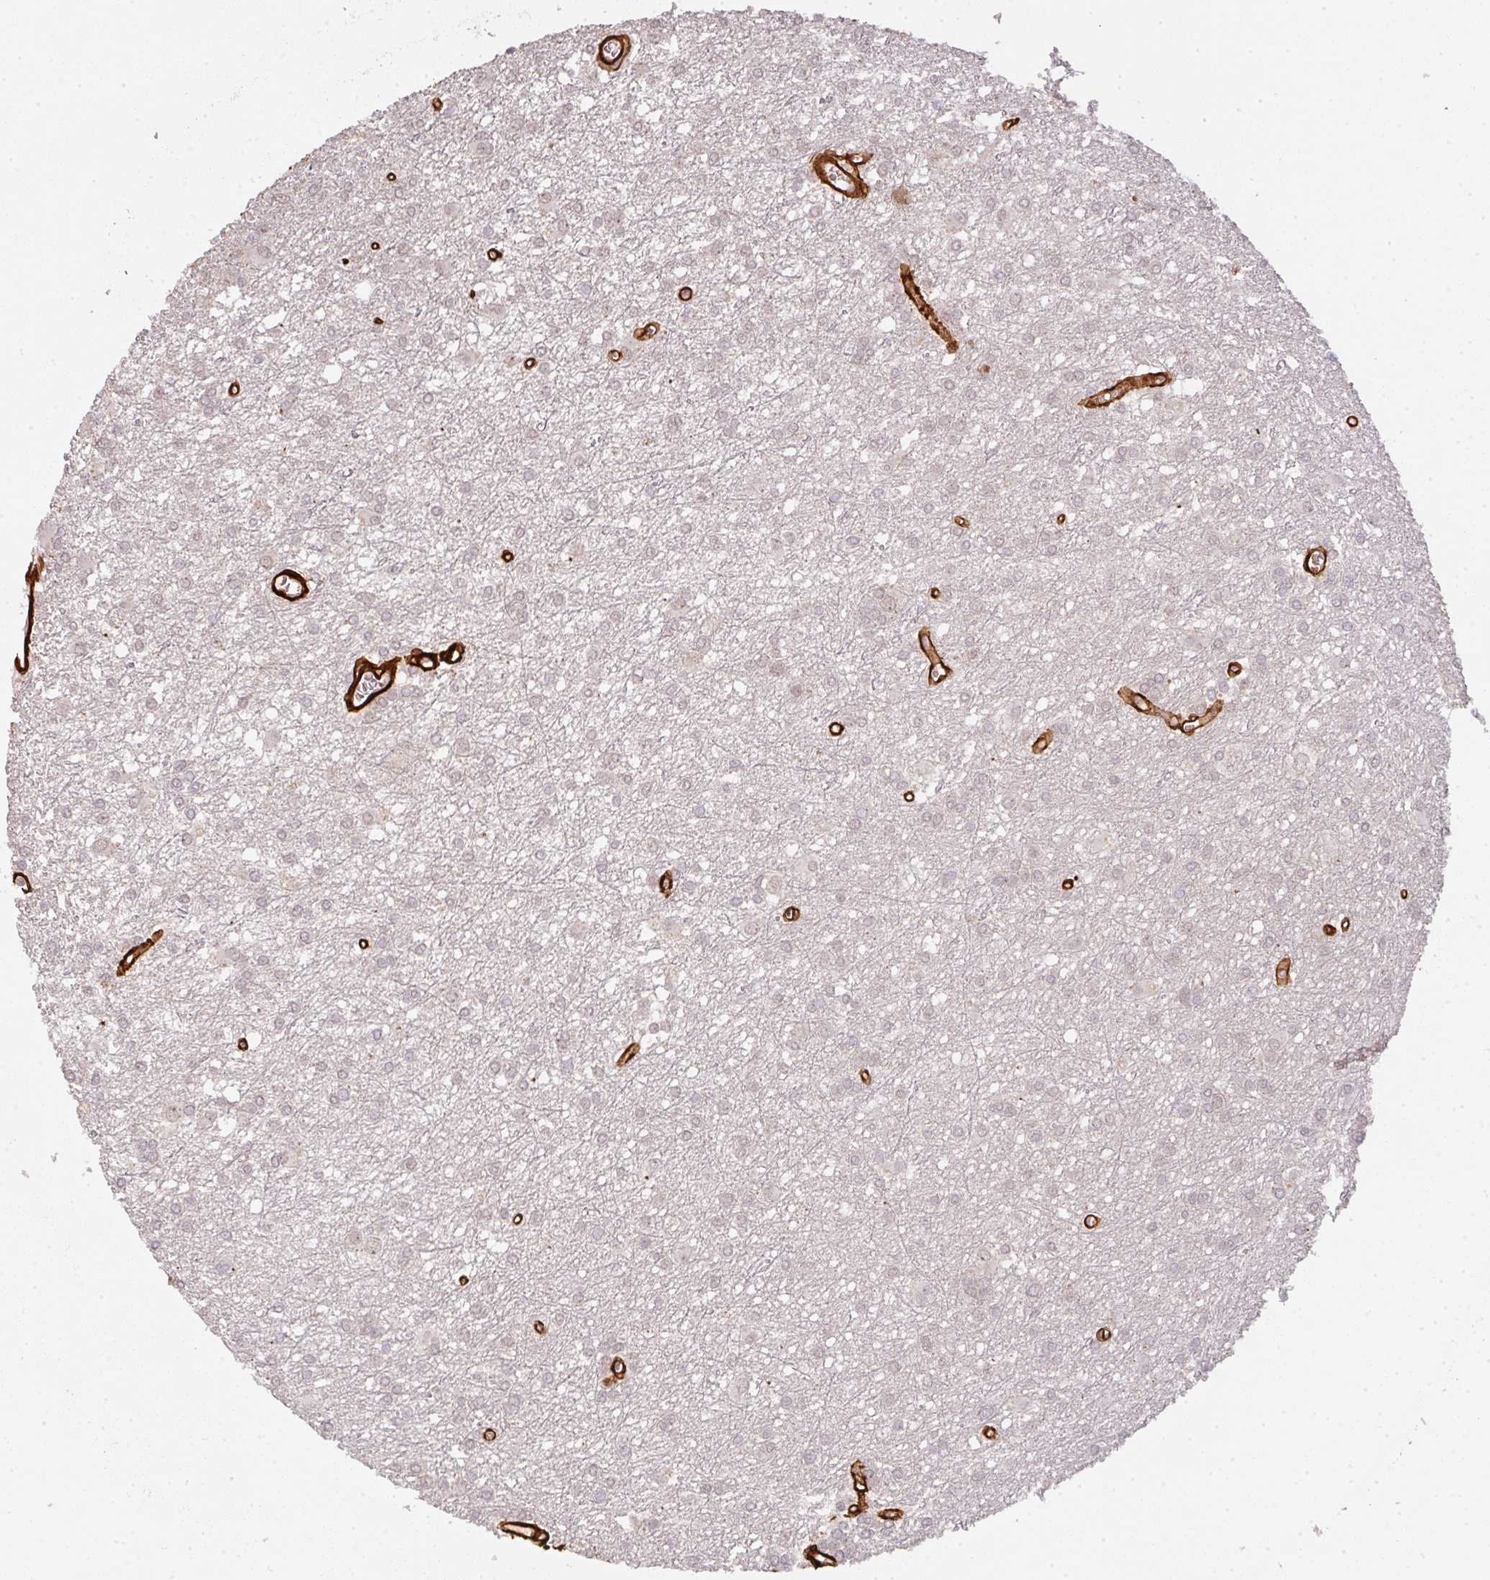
{"staining": {"intensity": "negative", "quantity": "none", "location": "none"}, "tissue": "glioma", "cell_type": "Tumor cells", "image_type": "cancer", "snomed": [{"axis": "morphology", "description": "Glioma, malignant, High grade"}, {"axis": "topography", "description": "Brain"}], "caption": "Immunohistochemistry (IHC) photomicrograph of neoplastic tissue: human malignant glioma (high-grade) stained with DAB (3,3'-diaminobenzidine) displays no significant protein expression in tumor cells.", "gene": "COL3A1", "patient": {"sex": "male", "age": 48}}